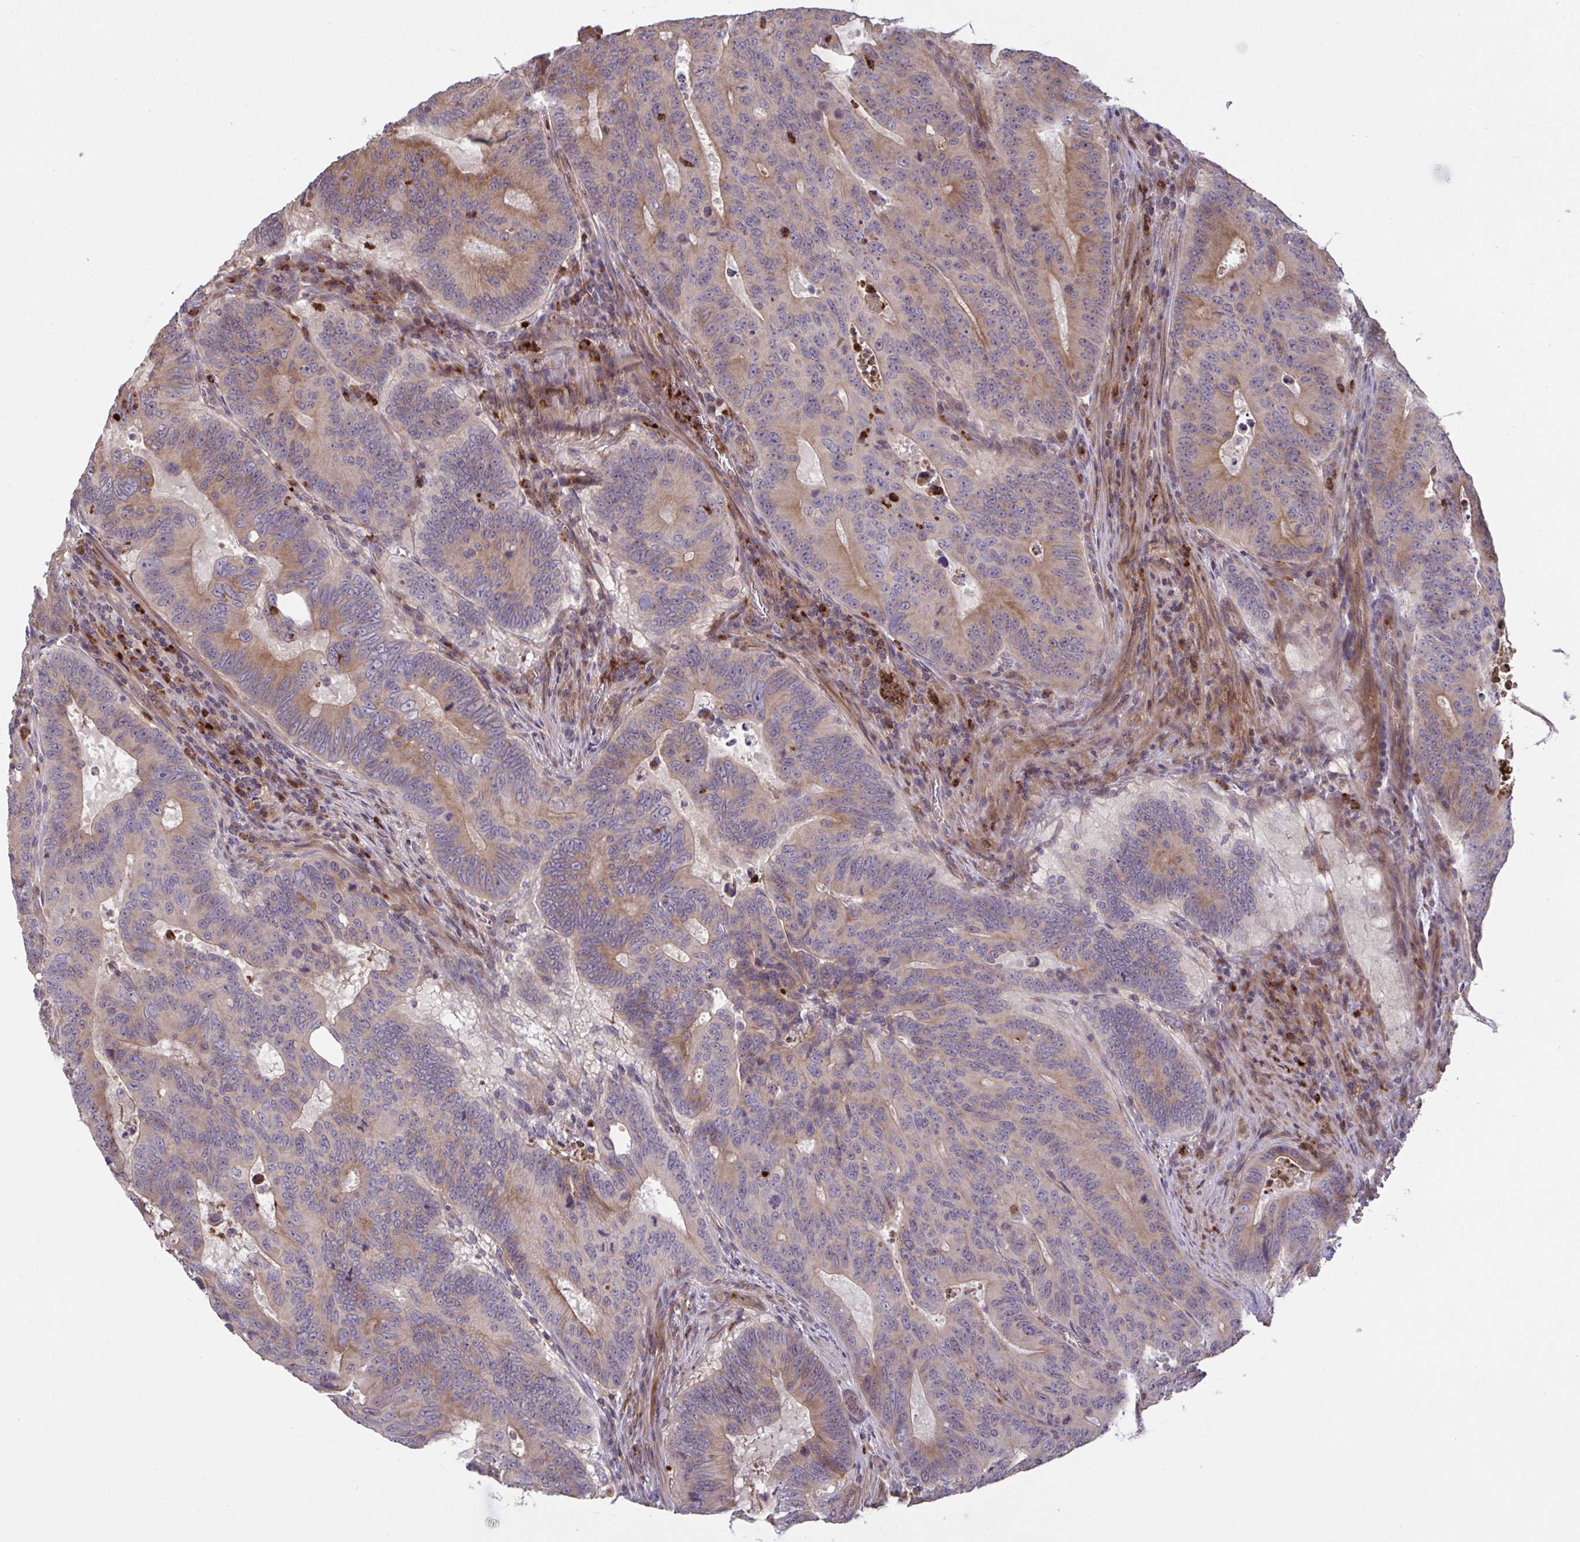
{"staining": {"intensity": "moderate", "quantity": "25%-75%", "location": "cytoplasmic/membranous"}, "tissue": "colorectal cancer", "cell_type": "Tumor cells", "image_type": "cancer", "snomed": [{"axis": "morphology", "description": "Adenocarcinoma, NOS"}, {"axis": "topography", "description": "Colon"}], "caption": "This photomicrograph displays immunohistochemistry staining of human colorectal adenocarcinoma, with medium moderate cytoplasmic/membranous positivity in about 25%-75% of tumor cells.", "gene": "IL1R1", "patient": {"sex": "male", "age": 62}}